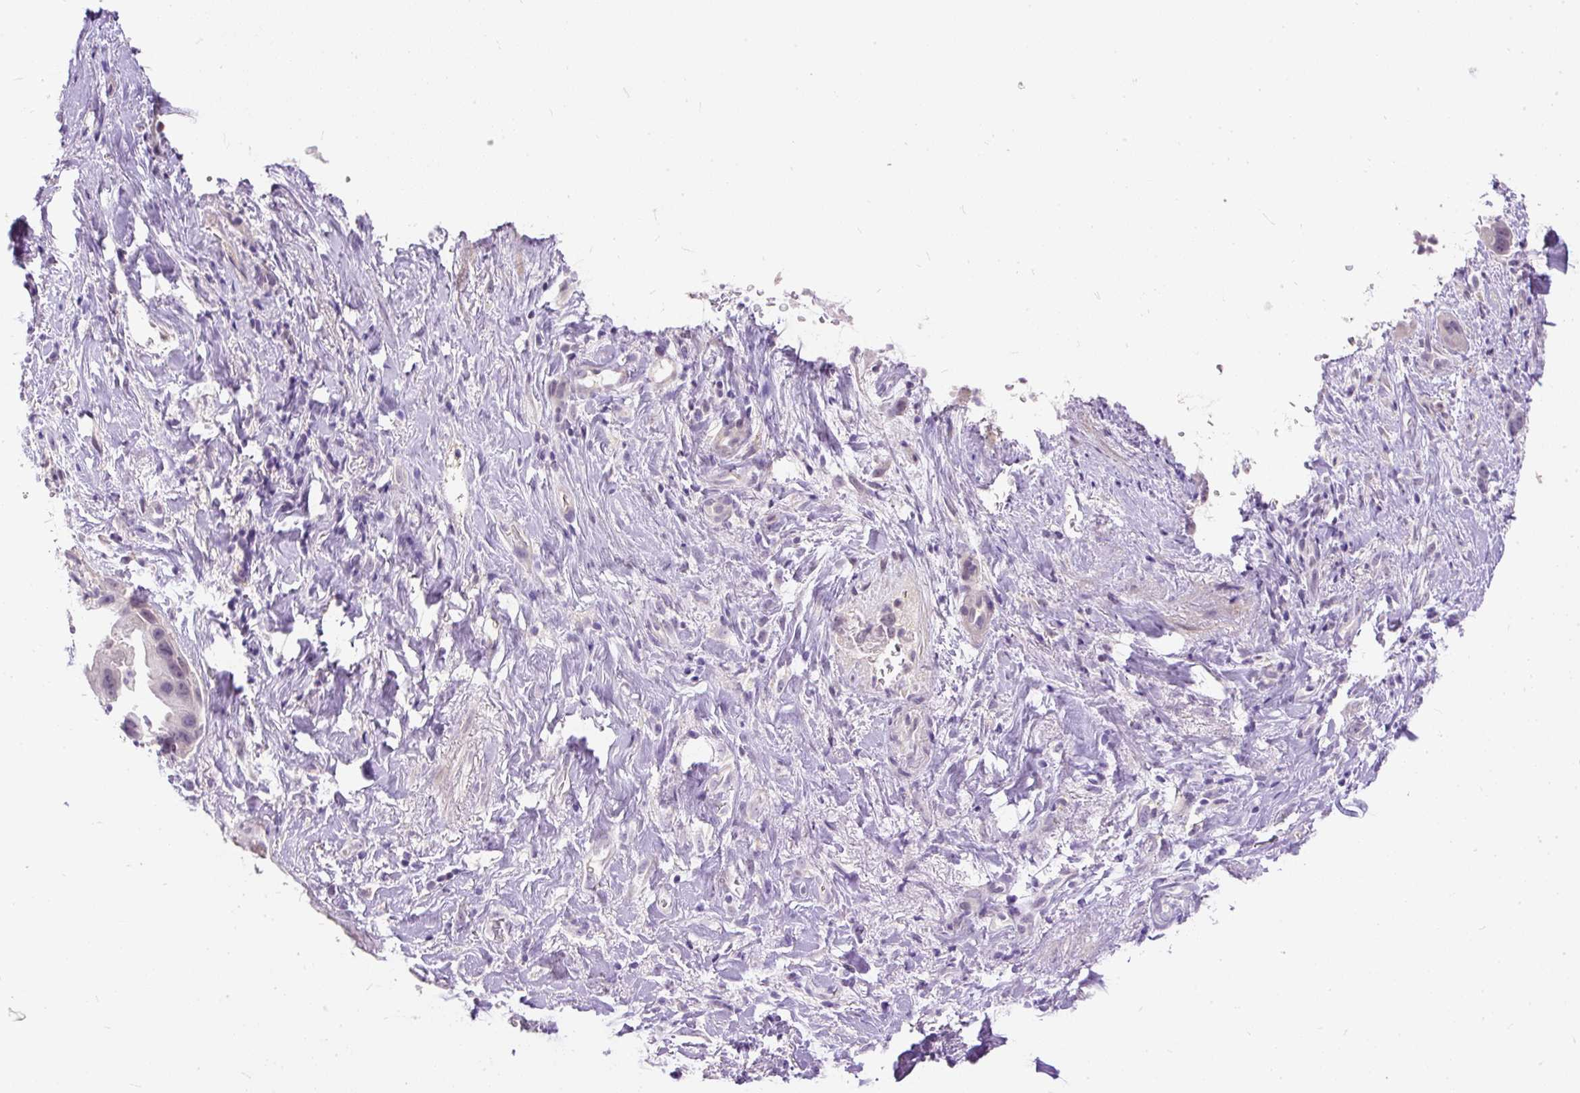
{"staining": {"intensity": "negative", "quantity": "none", "location": "none"}, "tissue": "pancreatic cancer", "cell_type": "Tumor cells", "image_type": "cancer", "snomed": [{"axis": "morphology", "description": "Adenocarcinoma, NOS"}, {"axis": "topography", "description": "Pancreas"}], "caption": "Immunohistochemistry (IHC) image of neoplastic tissue: pancreatic adenocarcinoma stained with DAB (3,3'-diaminobenzidine) exhibits no significant protein positivity in tumor cells.", "gene": "KRTAP20-3", "patient": {"sex": "female", "age": 78}}